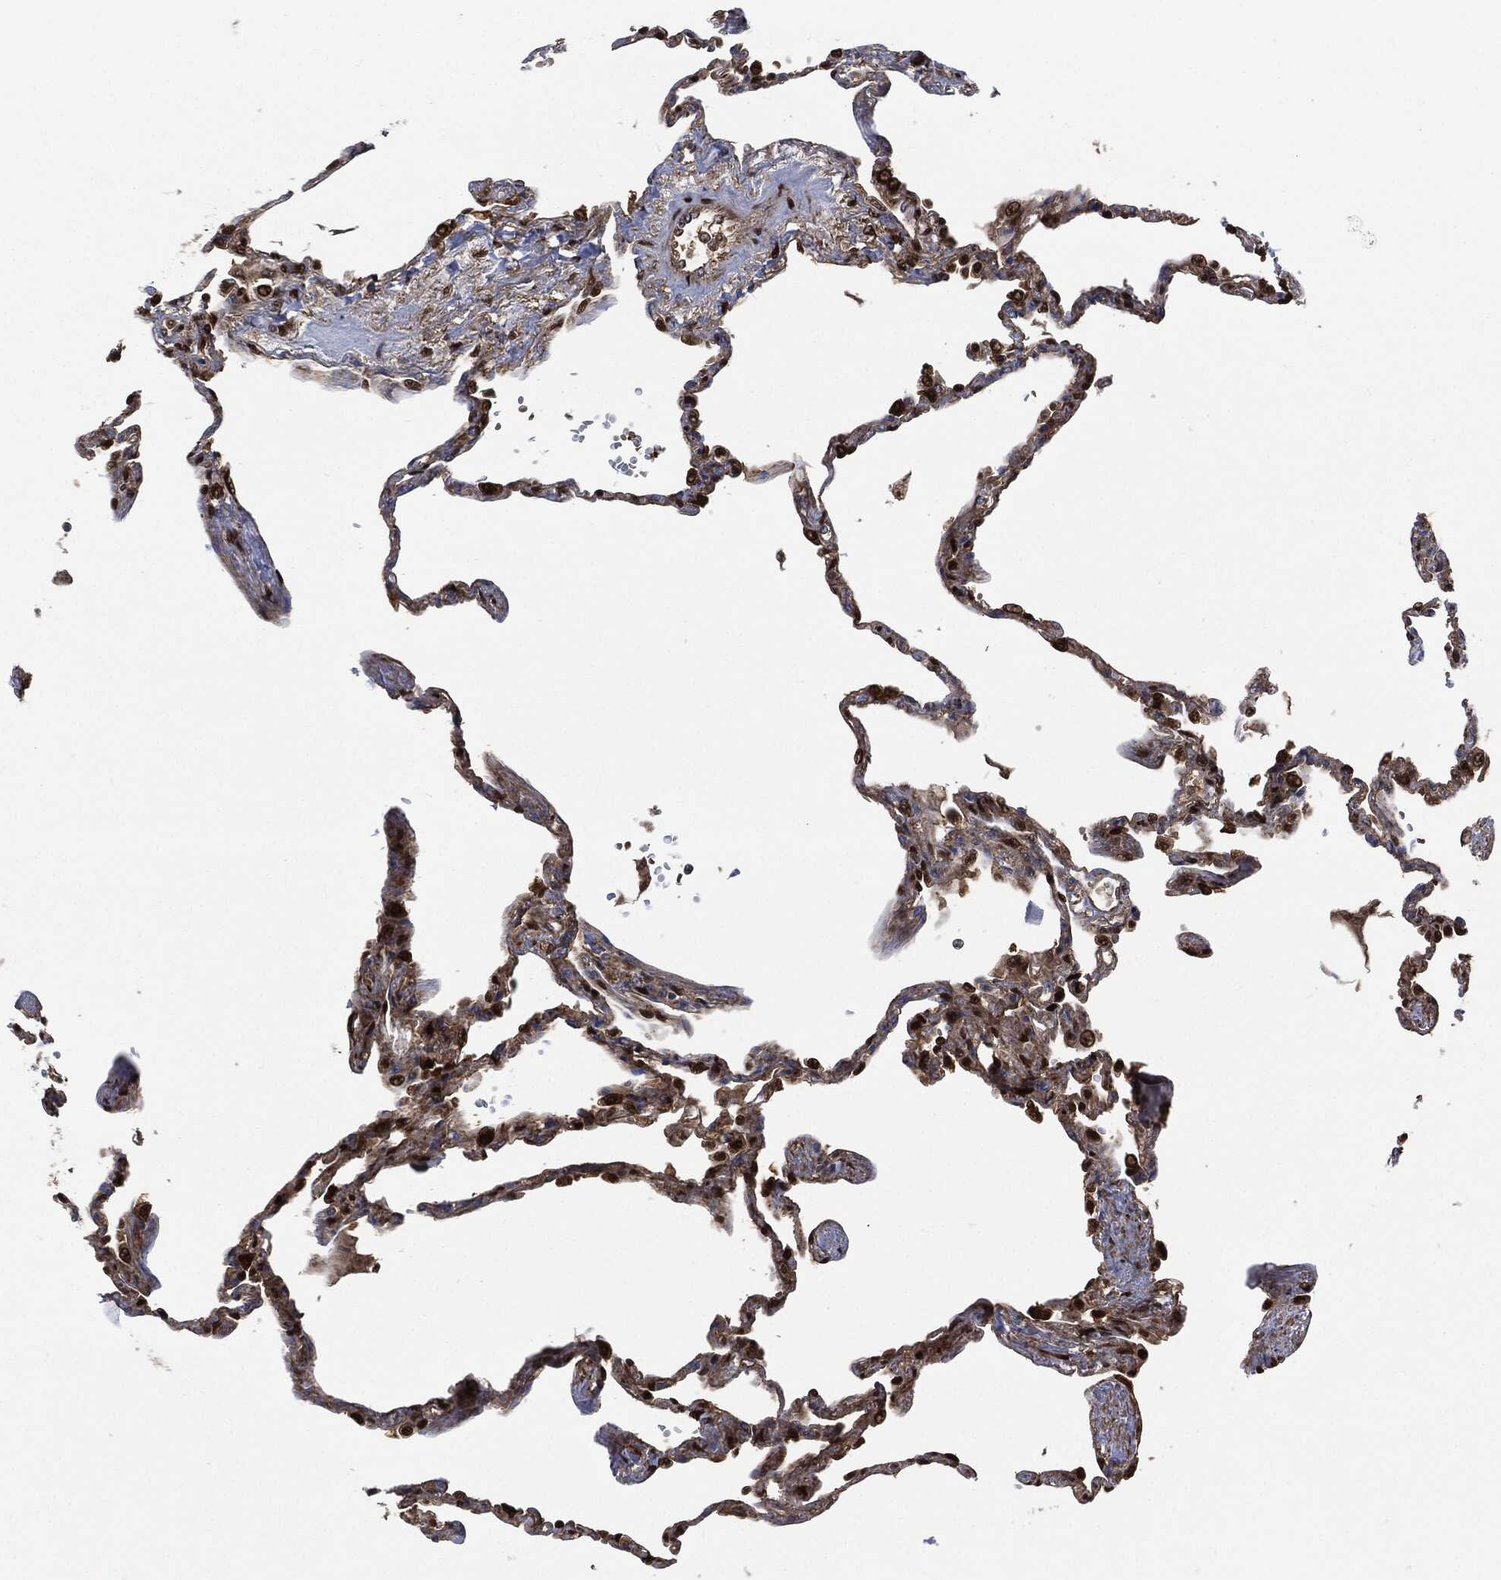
{"staining": {"intensity": "strong", "quantity": ">75%", "location": "nuclear"}, "tissue": "lung", "cell_type": "Alveolar cells", "image_type": "normal", "snomed": [{"axis": "morphology", "description": "Normal tissue, NOS"}, {"axis": "topography", "description": "Lung"}], "caption": "Lung stained with immunohistochemistry (IHC) shows strong nuclear expression in approximately >75% of alveolar cells.", "gene": "DCTN1", "patient": {"sex": "male", "age": 78}}